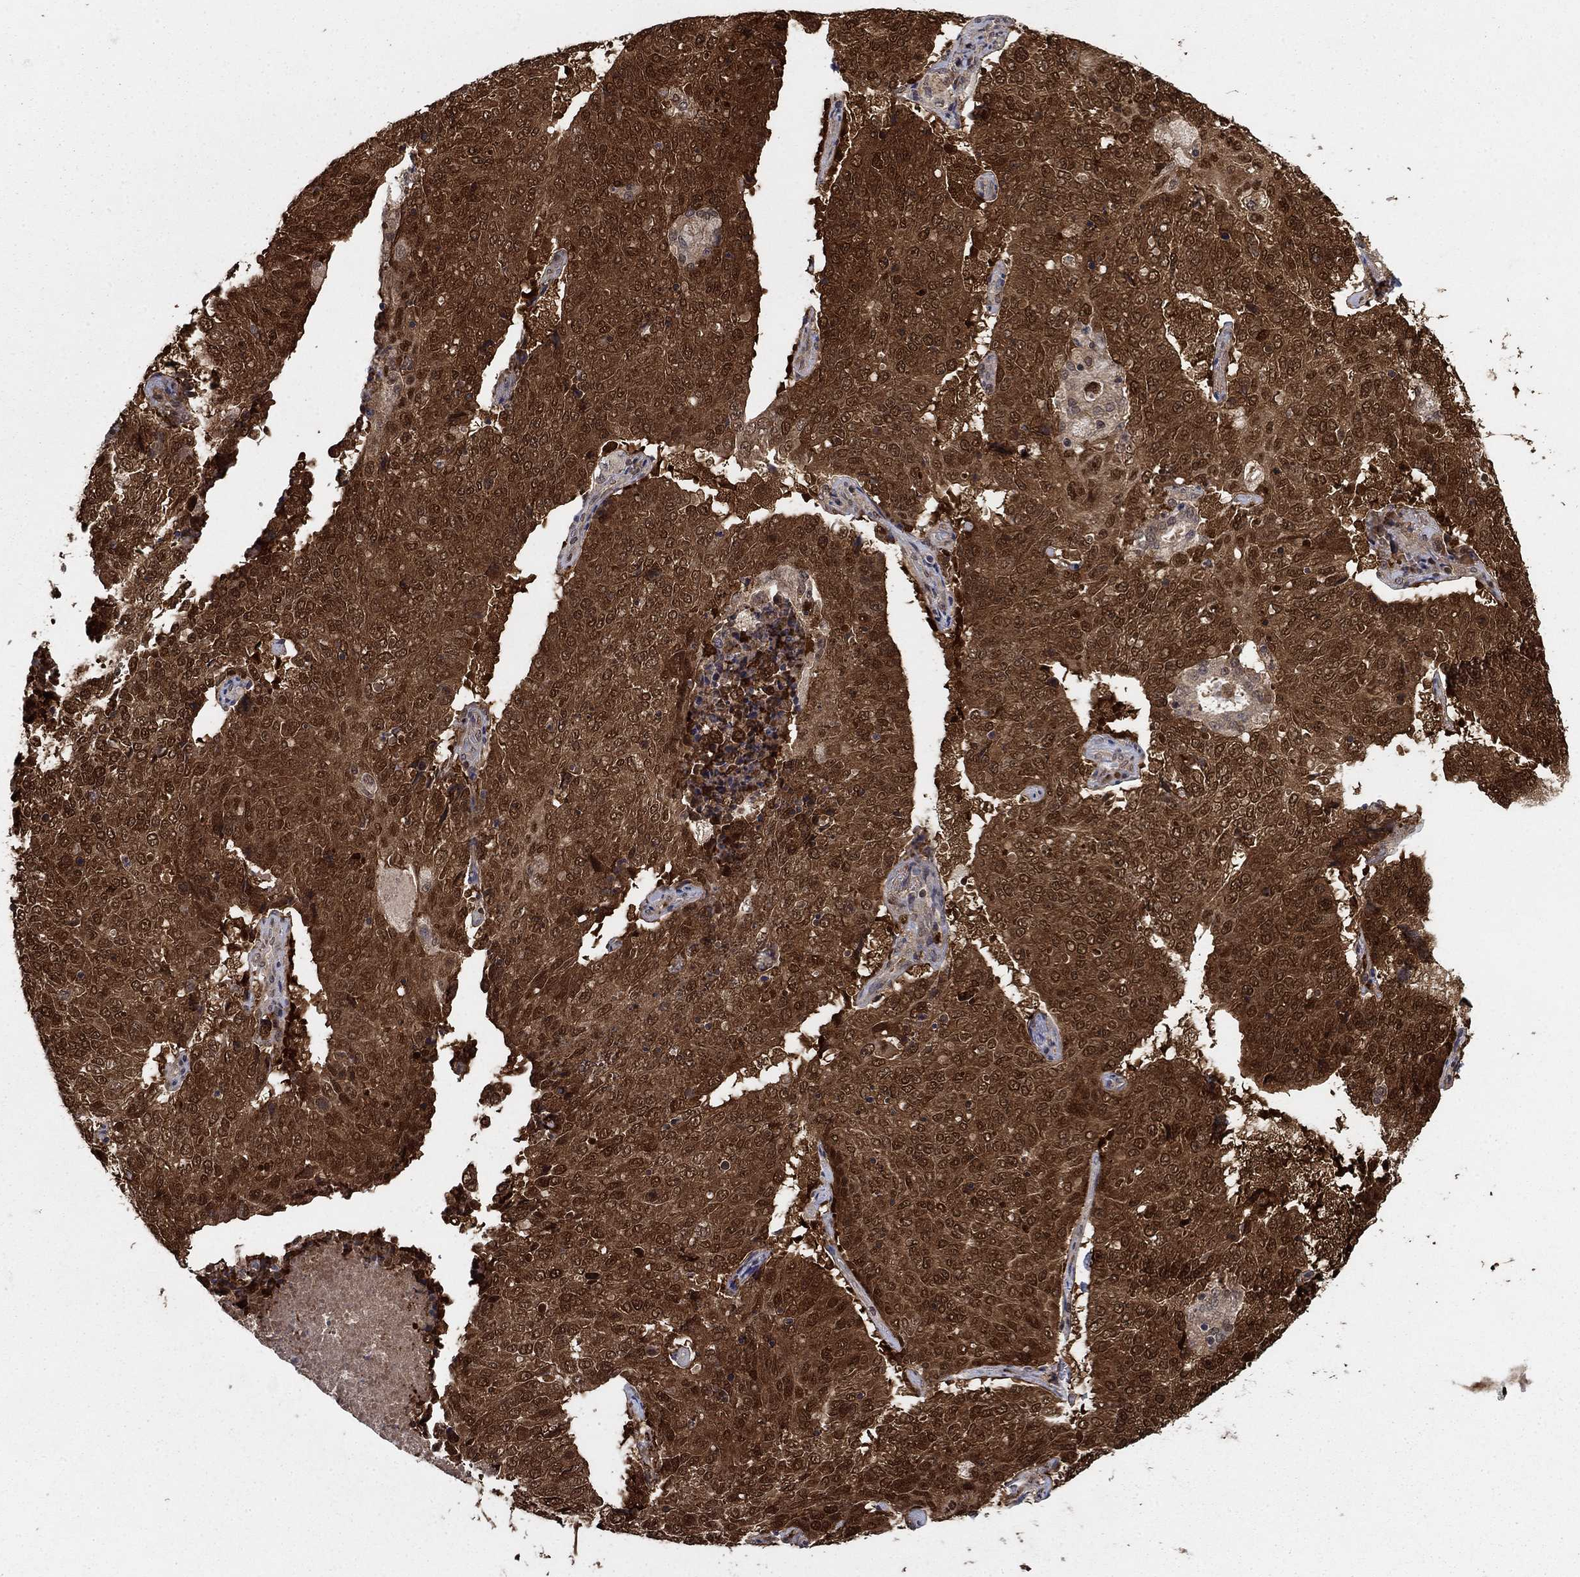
{"staining": {"intensity": "strong", "quantity": ">75%", "location": "cytoplasmic/membranous"}, "tissue": "lung cancer", "cell_type": "Tumor cells", "image_type": "cancer", "snomed": [{"axis": "morphology", "description": "Normal tissue, NOS"}, {"axis": "morphology", "description": "Squamous cell carcinoma, NOS"}, {"axis": "topography", "description": "Bronchus"}, {"axis": "topography", "description": "Lung"}], "caption": "IHC staining of lung squamous cell carcinoma, which exhibits high levels of strong cytoplasmic/membranous expression in about >75% of tumor cells indicating strong cytoplasmic/membranous protein positivity. The staining was performed using DAB (3,3'-diaminobenzidine) (brown) for protein detection and nuclei were counterstained in hematoxylin (blue).", "gene": "FKBP4", "patient": {"sex": "male", "age": 64}}